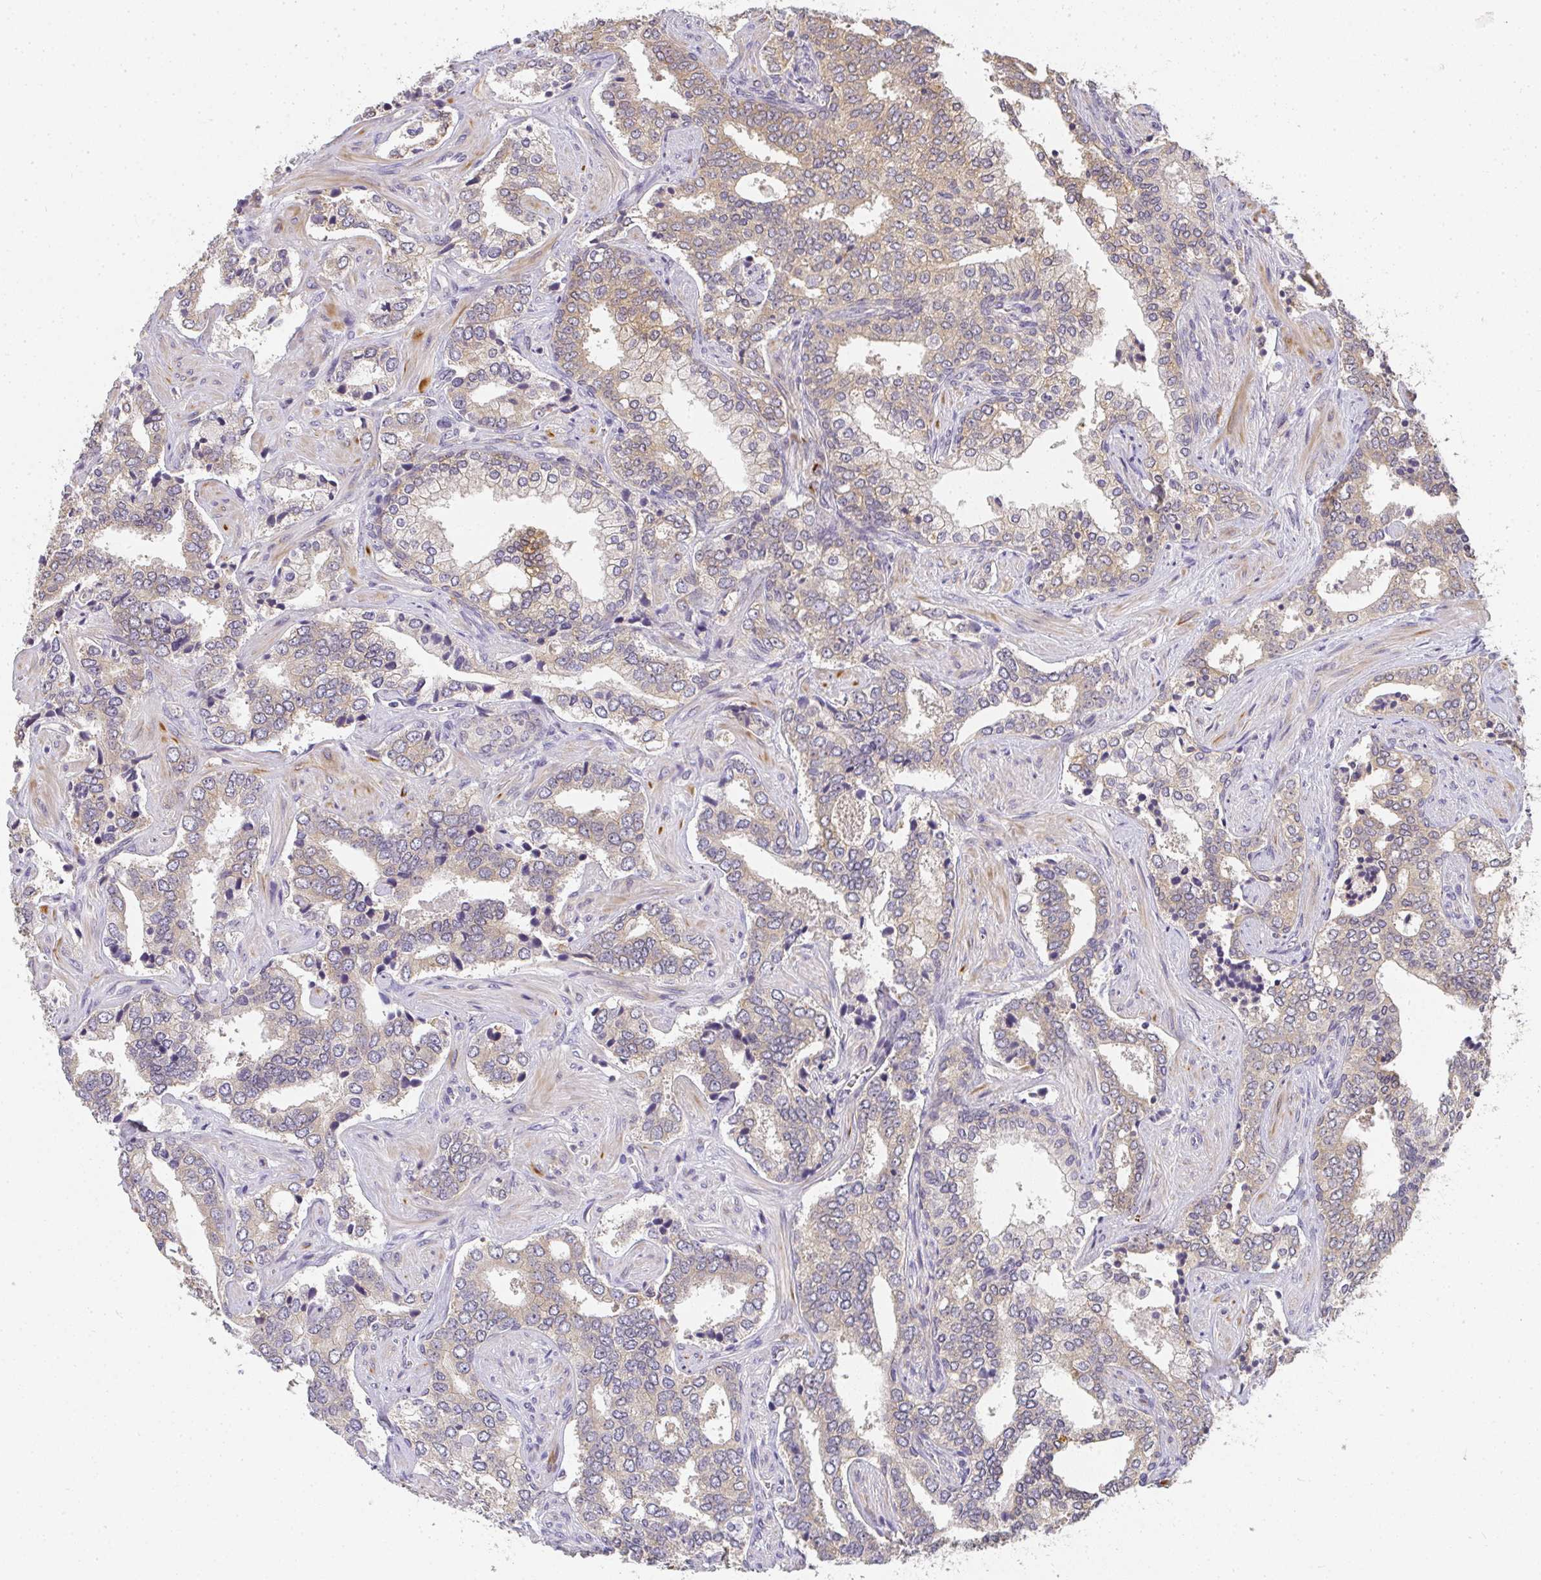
{"staining": {"intensity": "weak", "quantity": "25%-75%", "location": "cytoplasmic/membranous"}, "tissue": "prostate cancer", "cell_type": "Tumor cells", "image_type": "cancer", "snomed": [{"axis": "morphology", "description": "Adenocarcinoma, High grade"}, {"axis": "topography", "description": "Prostate"}], "caption": "Immunohistochemical staining of prostate cancer displays low levels of weak cytoplasmic/membranous protein staining in approximately 25%-75% of tumor cells. (DAB (3,3'-diaminobenzidine) IHC, brown staining for protein, blue staining for nuclei).", "gene": "SLC35B3", "patient": {"sex": "male", "age": 60}}